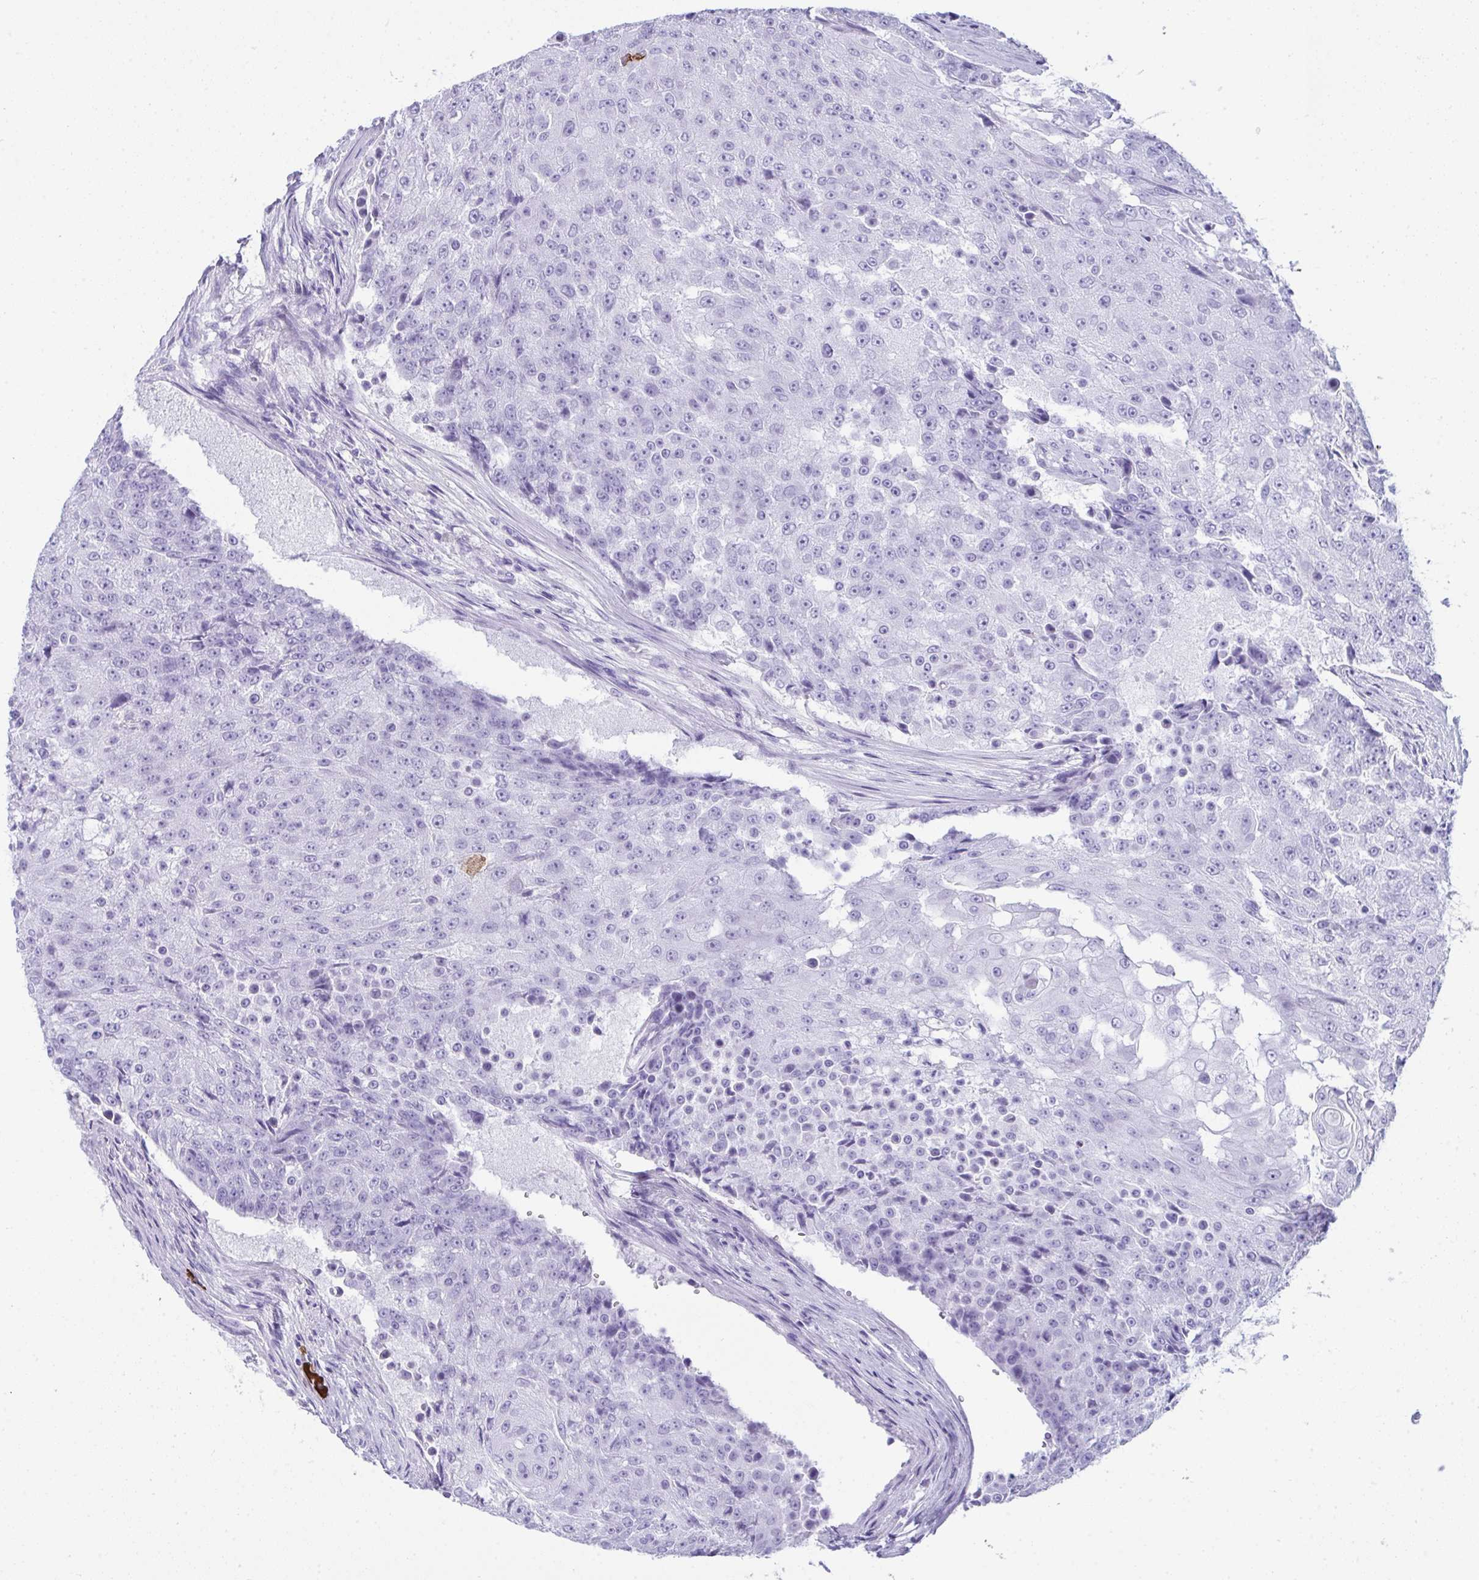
{"staining": {"intensity": "negative", "quantity": "none", "location": "none"}, "tissue": "urothelial cancer", "cell_type": "Tumor cells", "image_type": "cancer", "snomed": [{"axis": "morphology", "description": "Urothelial carcinoma, High grade"}, {"axis": "topography", "description": "Urinary bladder"}], "caption": "A histopathology image of high-grade urothelial carcinoma stained for a protein demonstrates no brown staining in tumor cells. Nuclei are stained in blue.", "gene": "JCHAIN", "patient": {"sex": "female", "age": 63}}